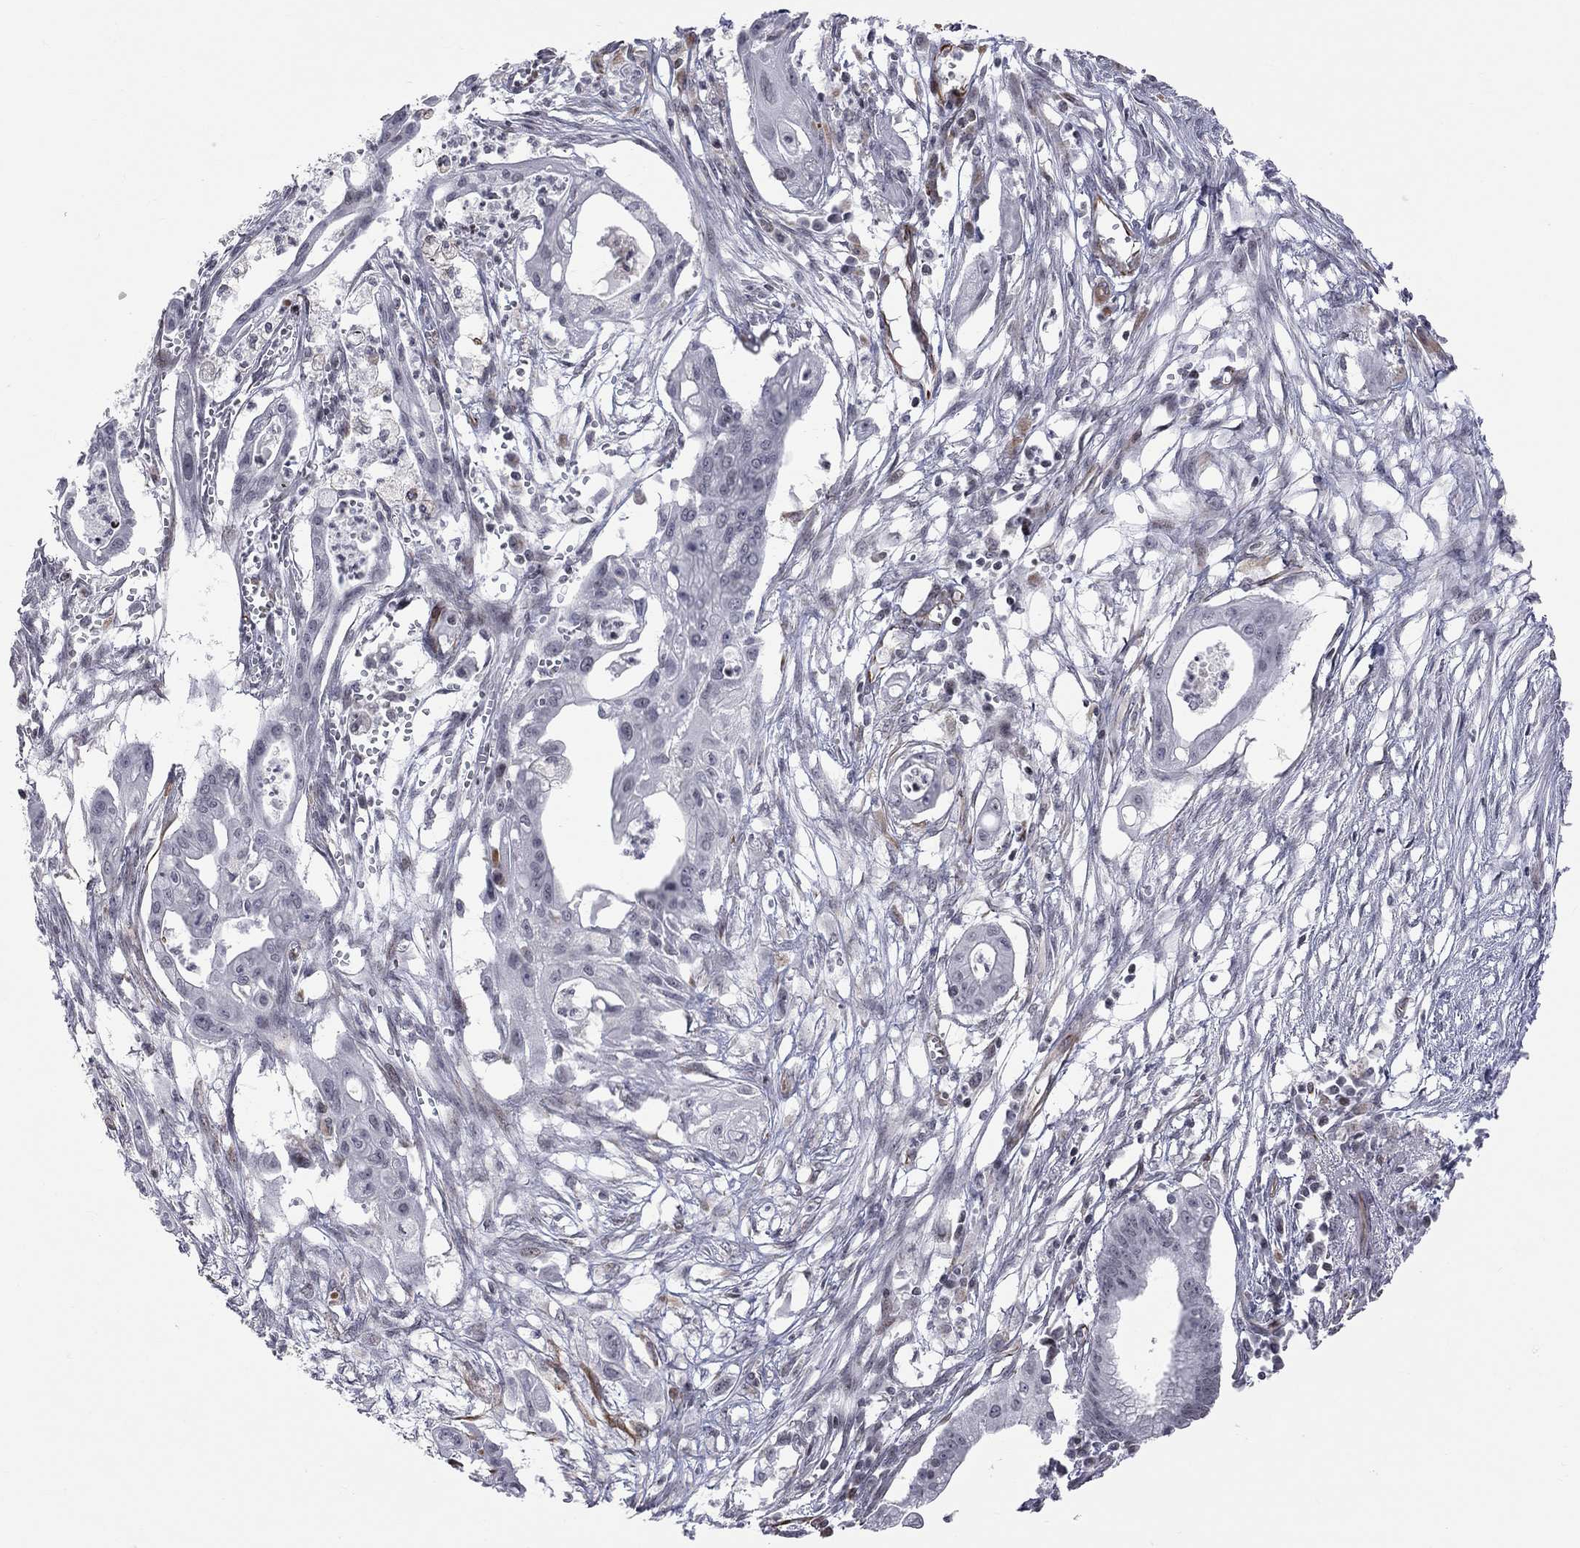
{"staining": {"intensity": "negative", "quantity": "none", "location": "none"}, "tissue": "pancreatic cancer", "cell_type": "Tumor cells", "image_type": "cancer", "snomed": [{"axis": "morphology", "description": "Normal tissue, NOS"}, {"axis": "morphology", "description": "Adenocarcinoma, NOS"}, {"axis": "topography", "description": "Pancreas"}], "caption": "This photomicrograph is of pancreatic cancer stained with immunohistochemistry to label a protein in brown with the nuclei are counter-stained blue. There is no positivity in tumor cells.", "gene": "MTNR1B", "patient": {"sex": "female", "age": 58}}